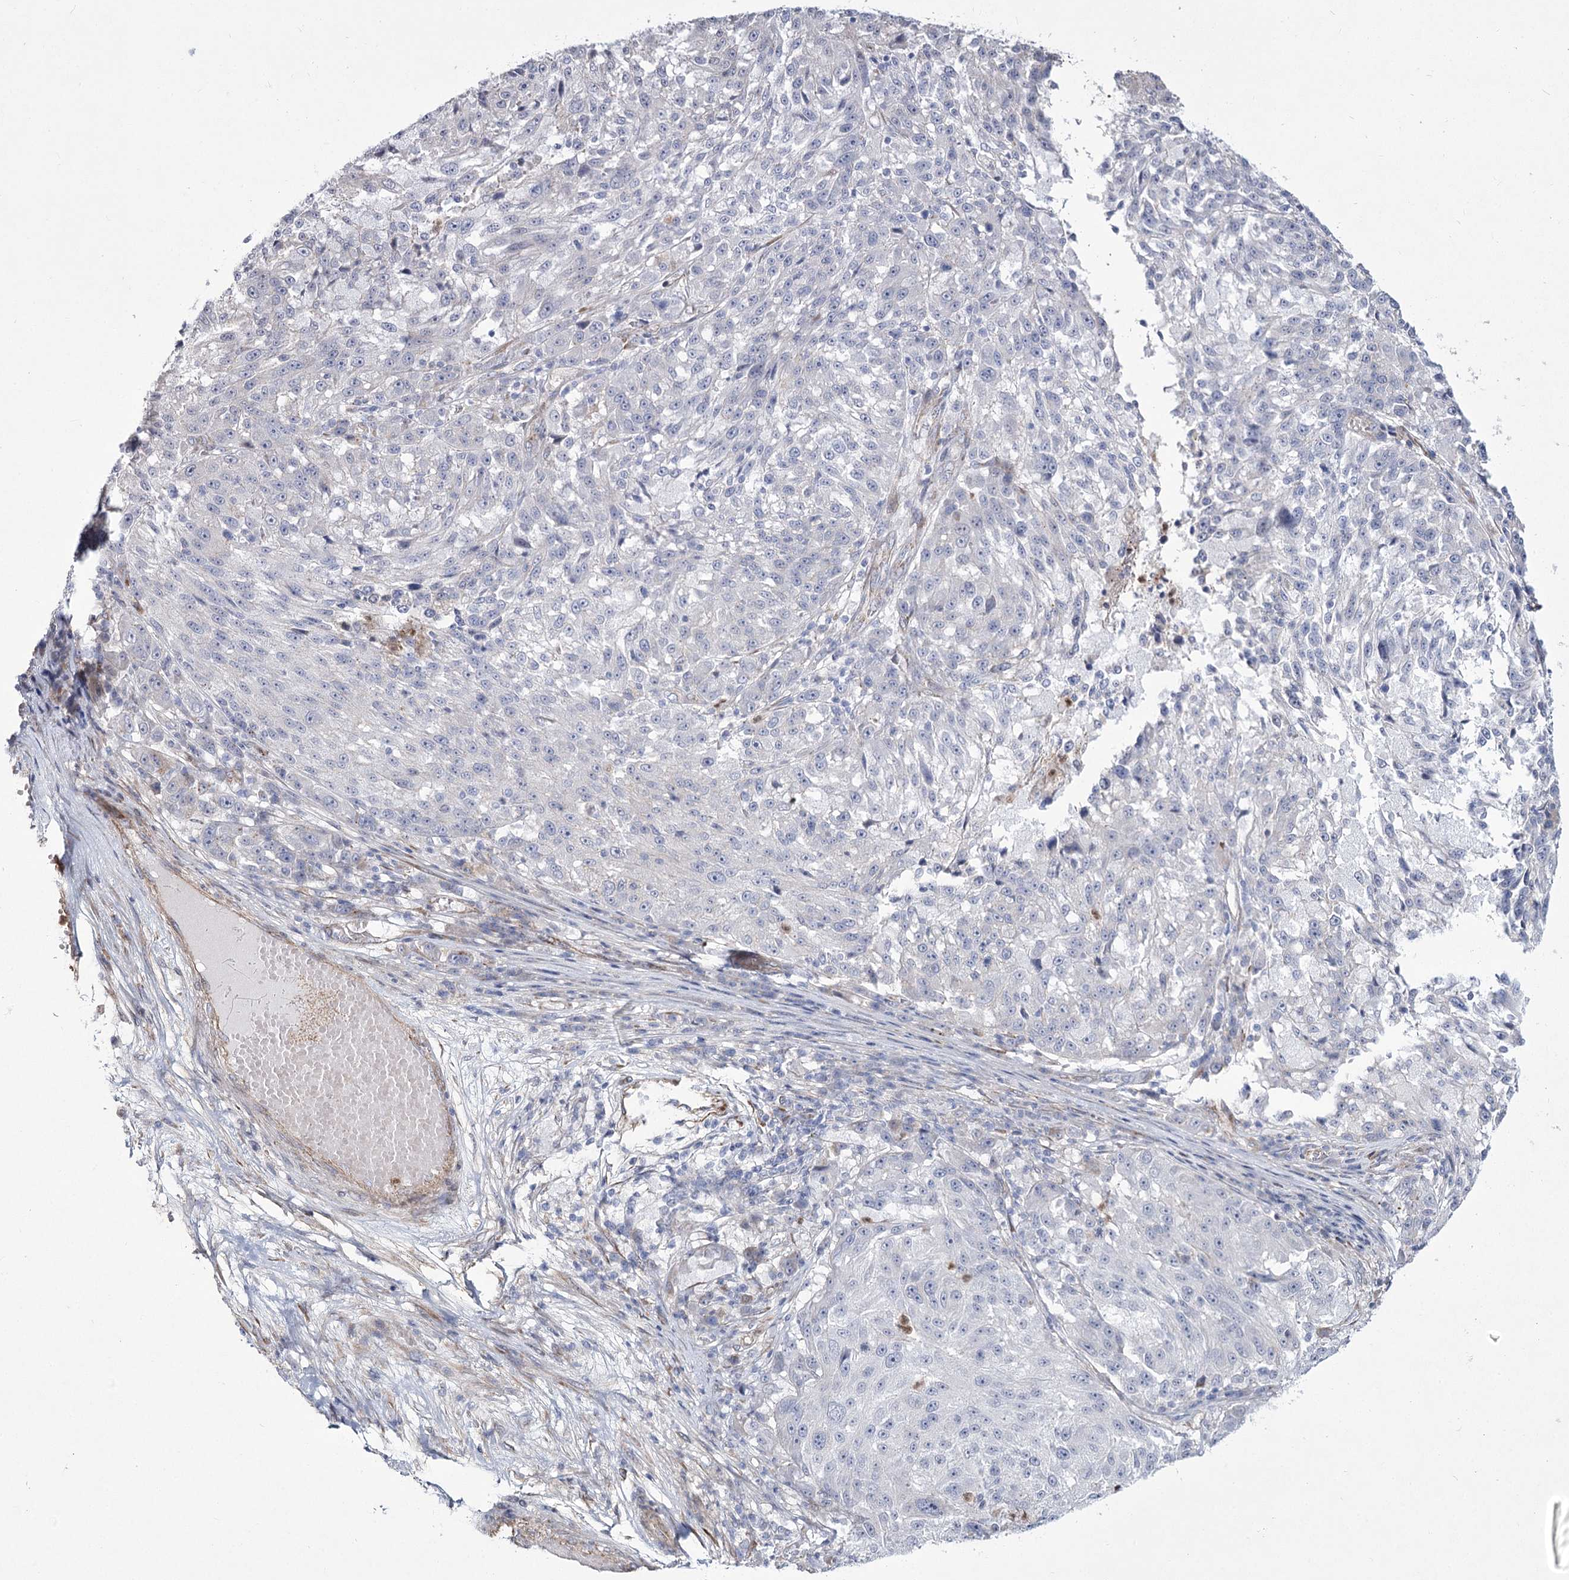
{"staining": {"intensity": "negative", "quantity": "none", "location": "none"}, "tissue": "melanoma", "cell_type": "Tumor cells", "image_type": "cancer", "snomed": [{"axis": "morphology", "description": "Malignant melanoma, NOS"}, {"axis": "topography", "description": "Skin"}], "caption": "Human malignant melanoma stained for a protein using IHC exhibits no expression in tumor cells.", "gene": "ME3", "patient": {"sex": "male", "age": 53}}